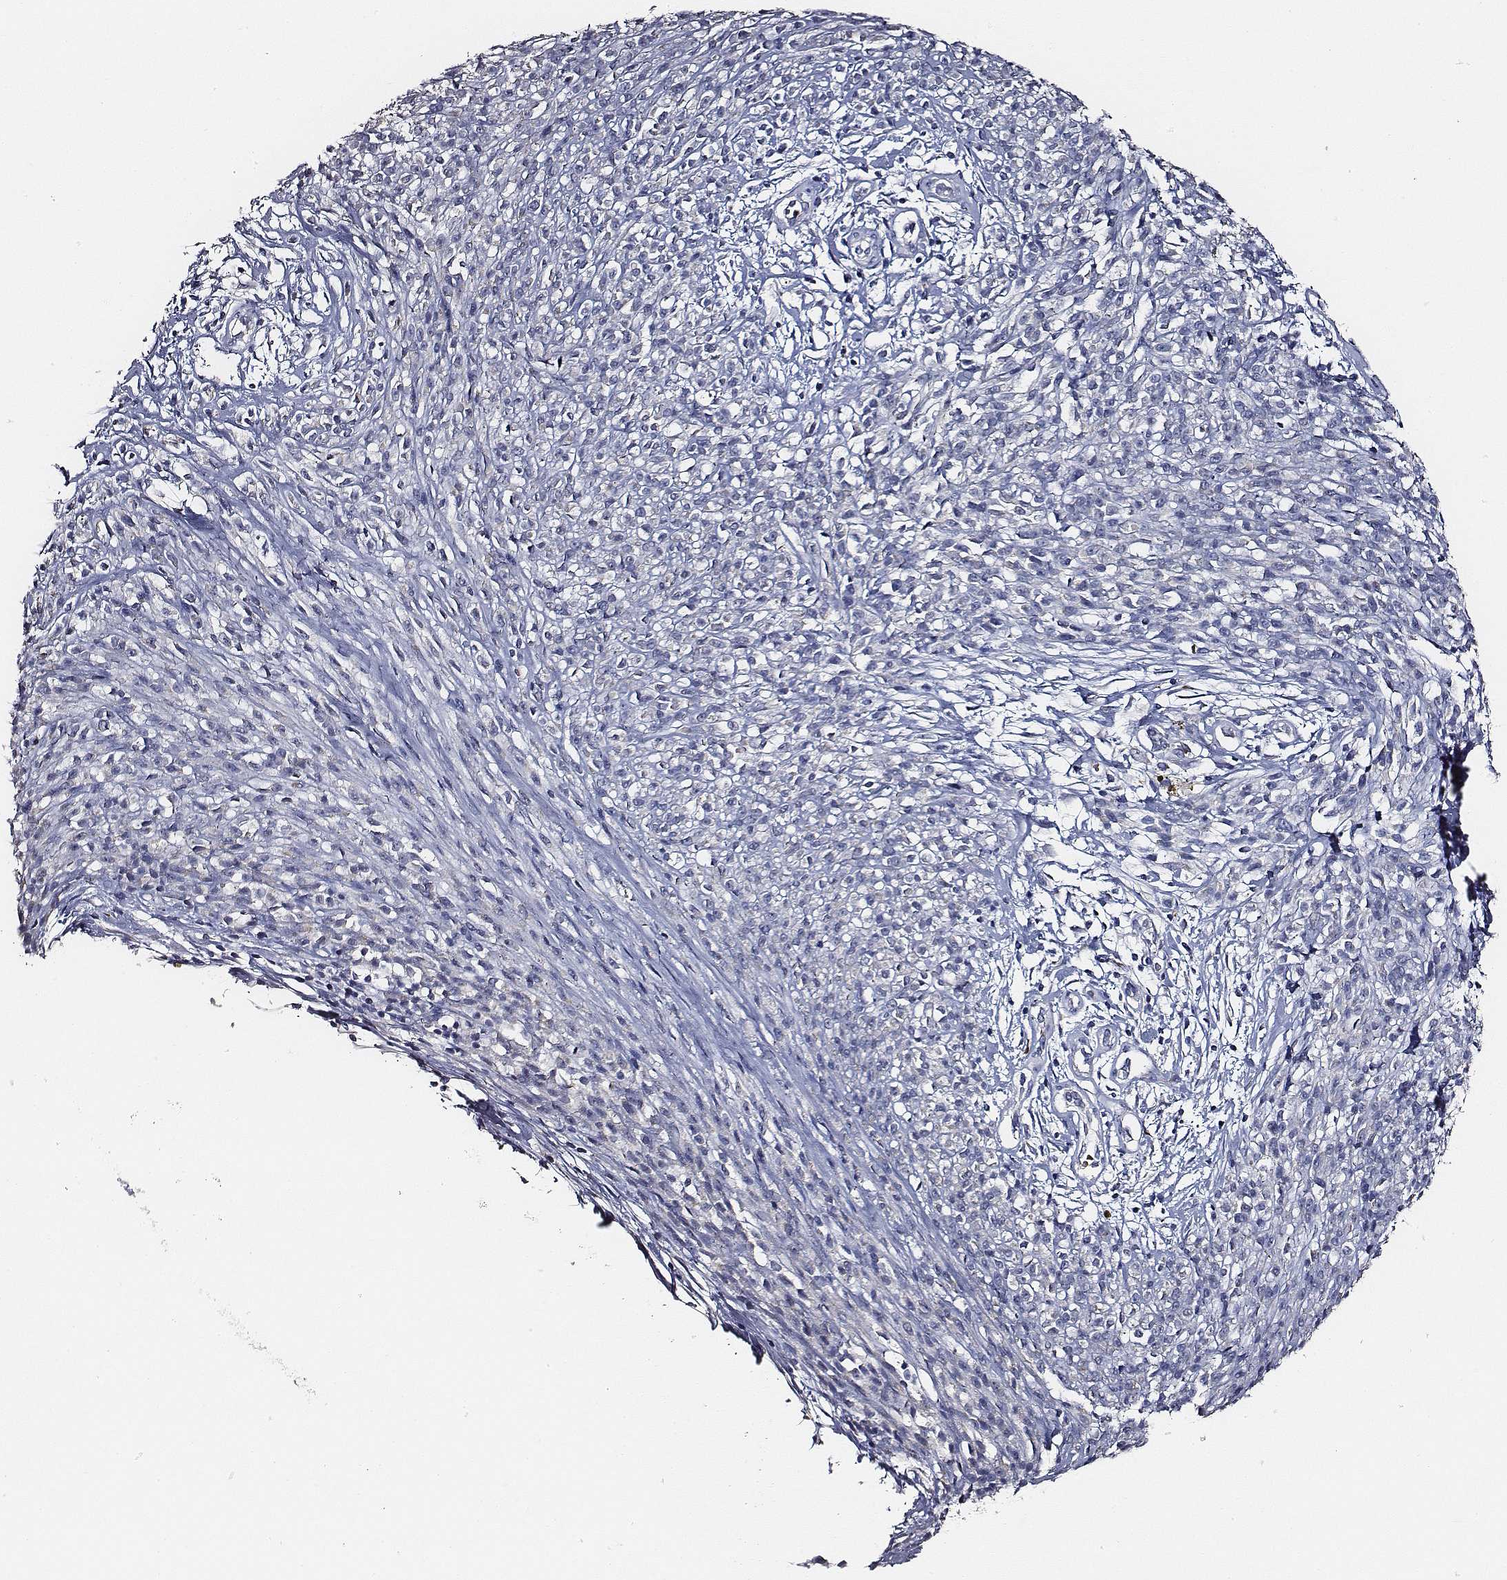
{"staining": {"intensity": "negative", "quantity": "none", "location": "none"}, "tissue": "melanoma", "cell_type": "Tumor cells", "image_type": "cancer", "snomed": [{"axis": "morphology", "description": "Malignant melanoma, NOS"}, {"axis": "topography", "description": "Skin"}, {"axis": "topography", "description": "Skin of trunk"}], "caption": "Human melanoma stained for a protein using immunohistochemistry displays no expression in tumor cells.", "gene": "AADAT", "patient": {"sex": "male", "age": 74}}